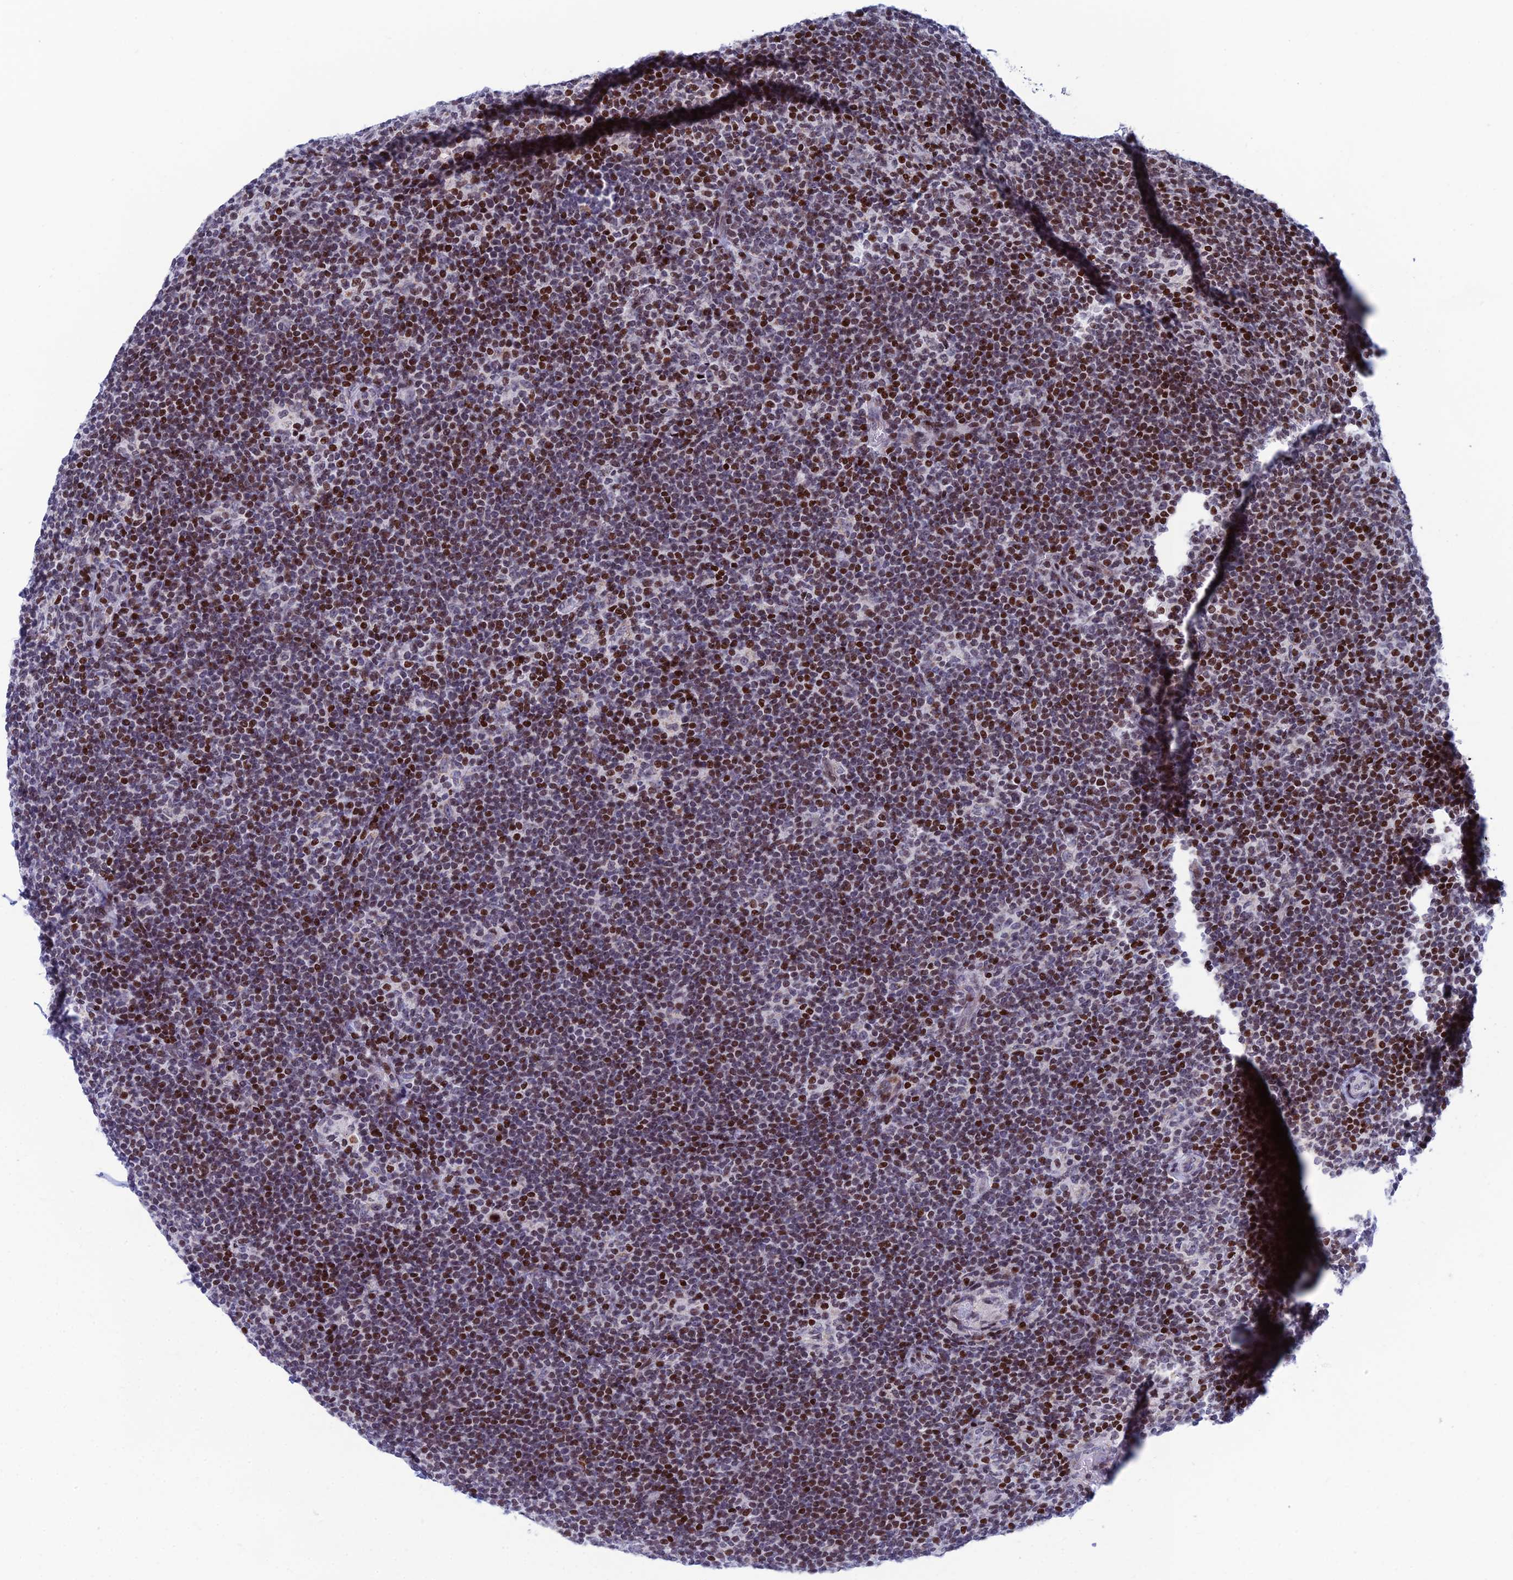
{"staining": {"intensity": "moderate", "quantity": "<25%", "location": "nuclear"}, "tissue": "lymphoma", "cell_type": "Tumor cells", "image_type": "cancer", "snomed": [{"axis": "morphology", "description": "Hodgkin's disease, NOS"}, {"axis": "topography", "description": "Lymph node"}], "caption": "Tumor cells show moderate nuclear positivity in approximately <25% of cells in Hodgkin's disease. (IHC, brightfield microscopy, high magnification).", "gene": "AFF3", "patient": {"sex": "female", "age": 57}}